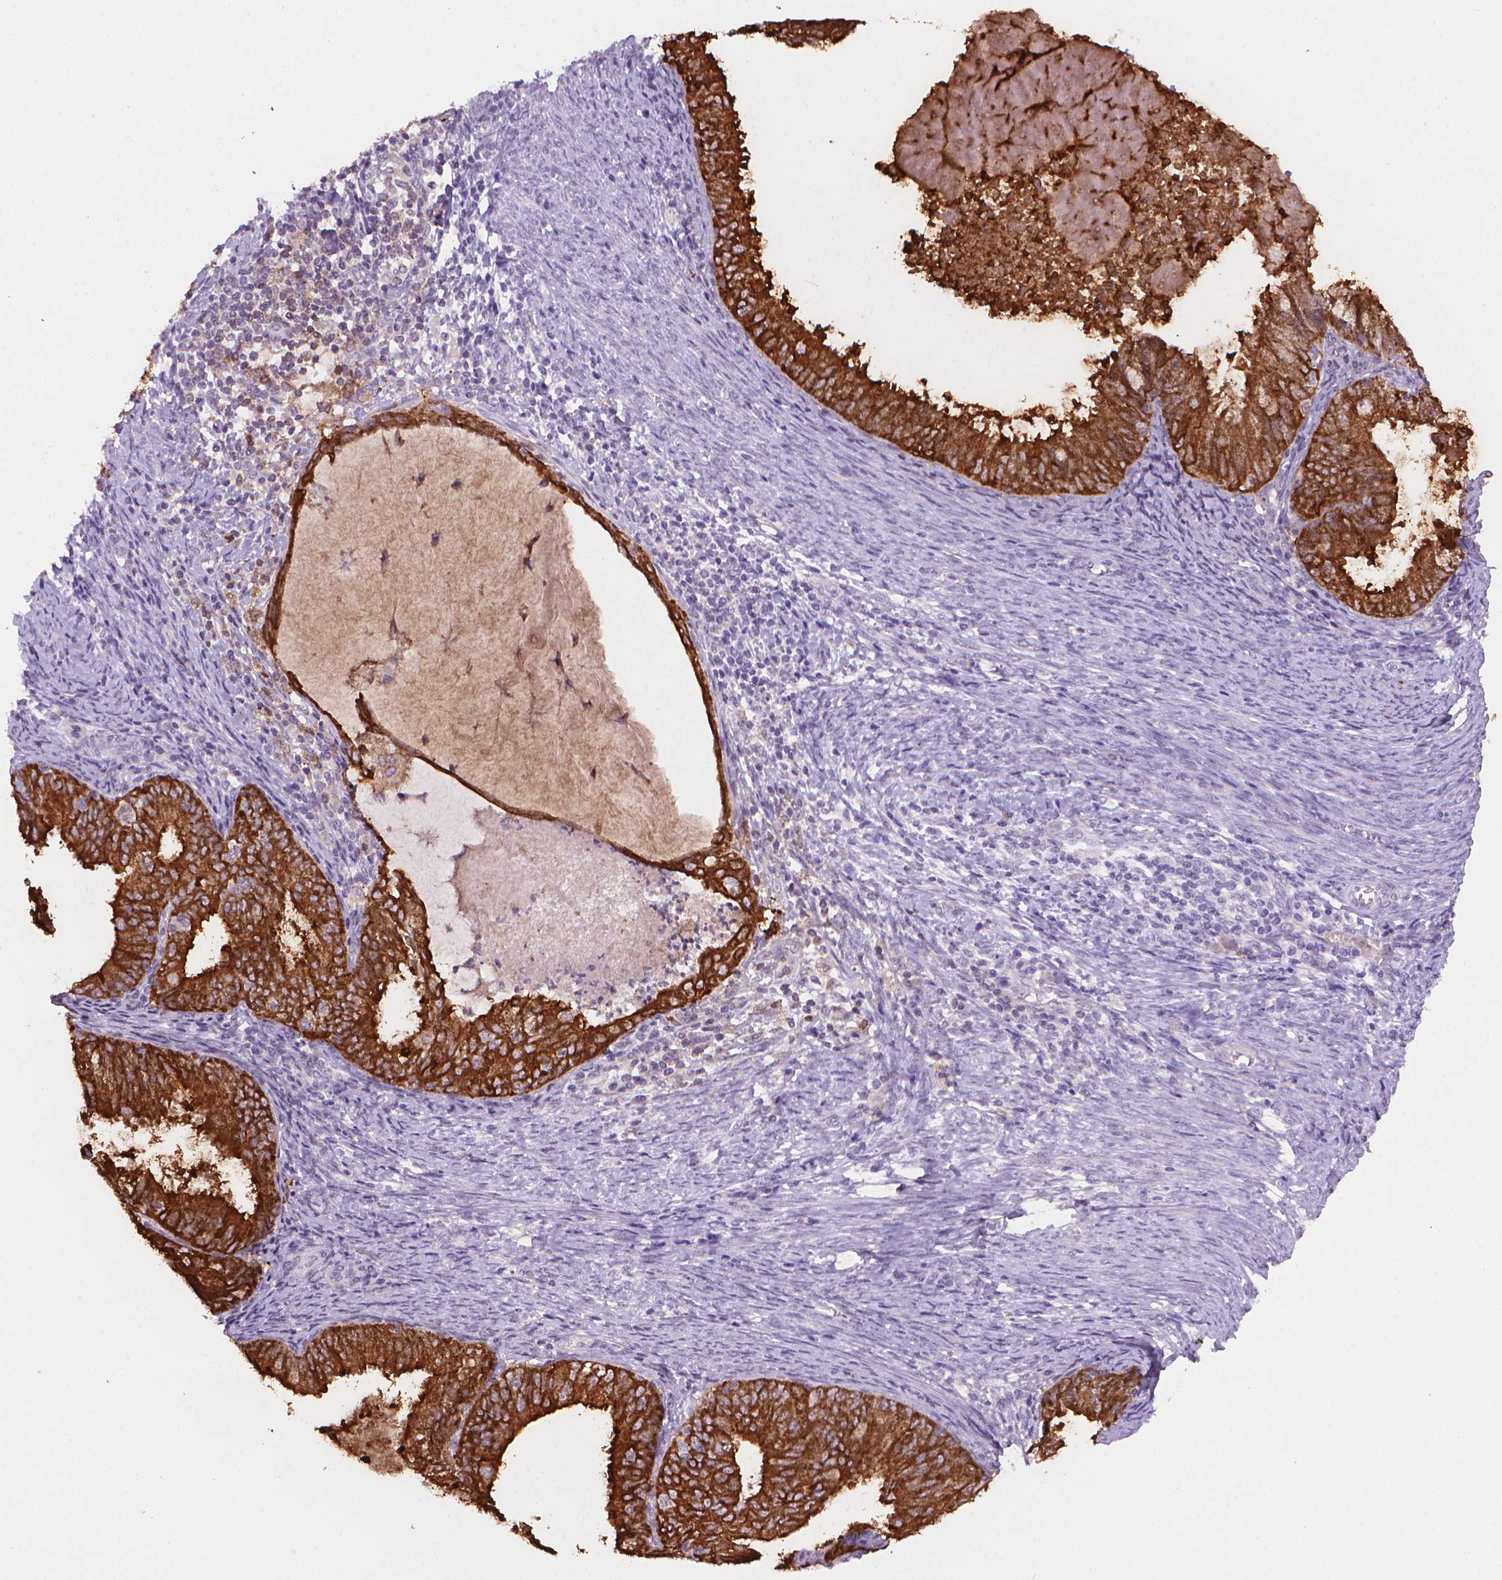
{"staining": {"intensity": "strong", "quantity": ">75%", "location": "cytoplasmic/membranous"}, "tissue": "endometrial cancer", "cell_type": "Tumor cells", "image_type": "cancer", "snomed": [{"axis": "morphology", "description": "Adenocarcinoma, NOS"}, {"axis": "topography", "description": "Endometrium"}], "caption": "Adenocarcinoma (endometrial) stained with a brown dye displays strong cytoplasmic/membranous positive staining in approximately >75% of tumor cells.", "gene": "MUC1", "patient": {"sex": "female", "age": 57}}